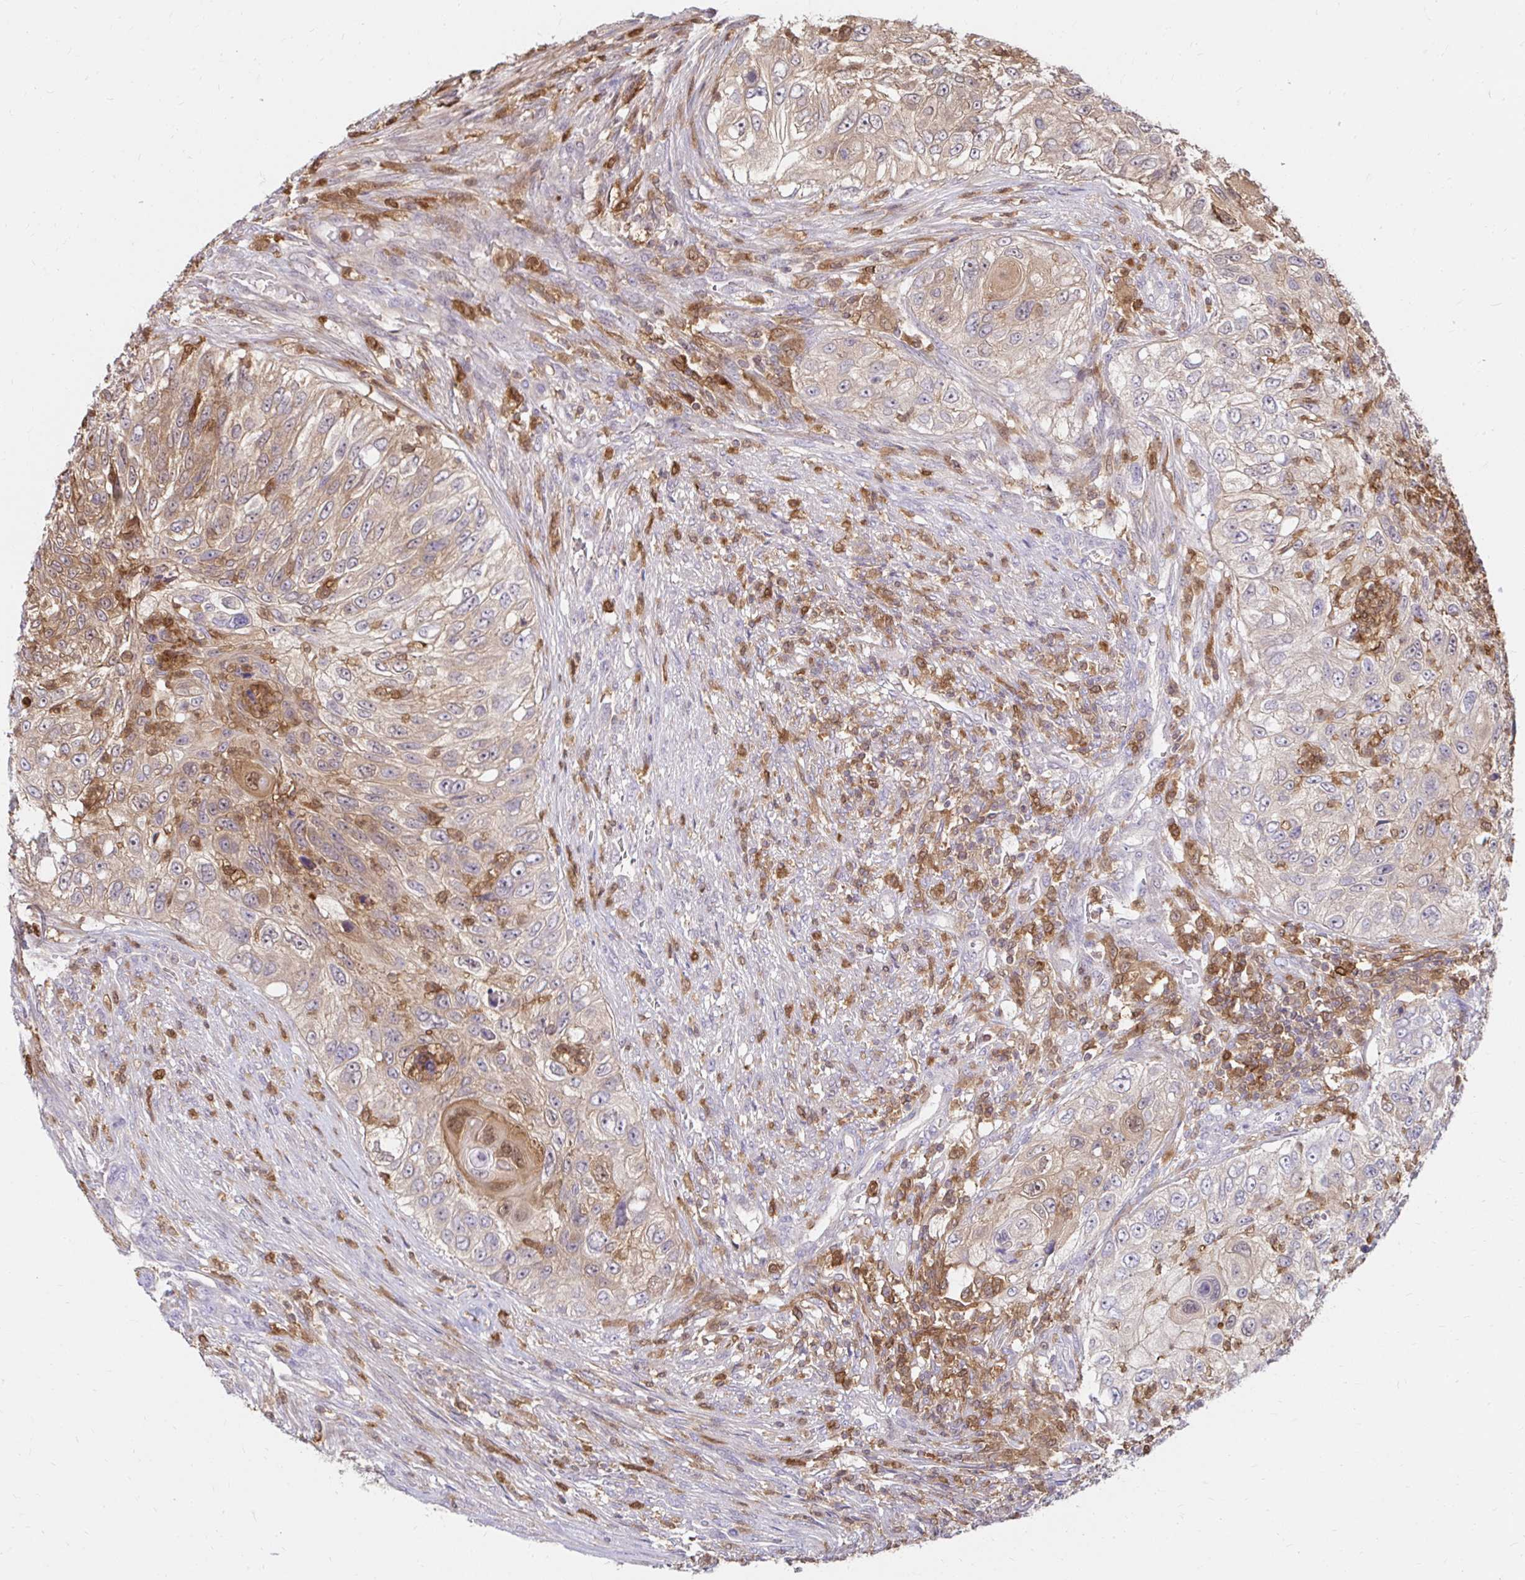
{"staining": {"intensity": "weak", "quantity": "25%-75%", "location": "cytoplasmic/membranous"}, "tissue": "urothelial cancer", "cell_type": "Tumor cells", "image_type": "cancer", "snomed": [{"axis": "morphology", "description": "Urothelial carcinoma, High grade"}, {"axis": "topography", "description": "Urinary bladder"}], "caption": "A low amount of weak cytoplasmic/membranous expression is present in approximately 25%-75% of tumor cells in urothelial cancer tissue.", "gene": "PYCARD", "patient": {"sex": "female", "age": 60}}